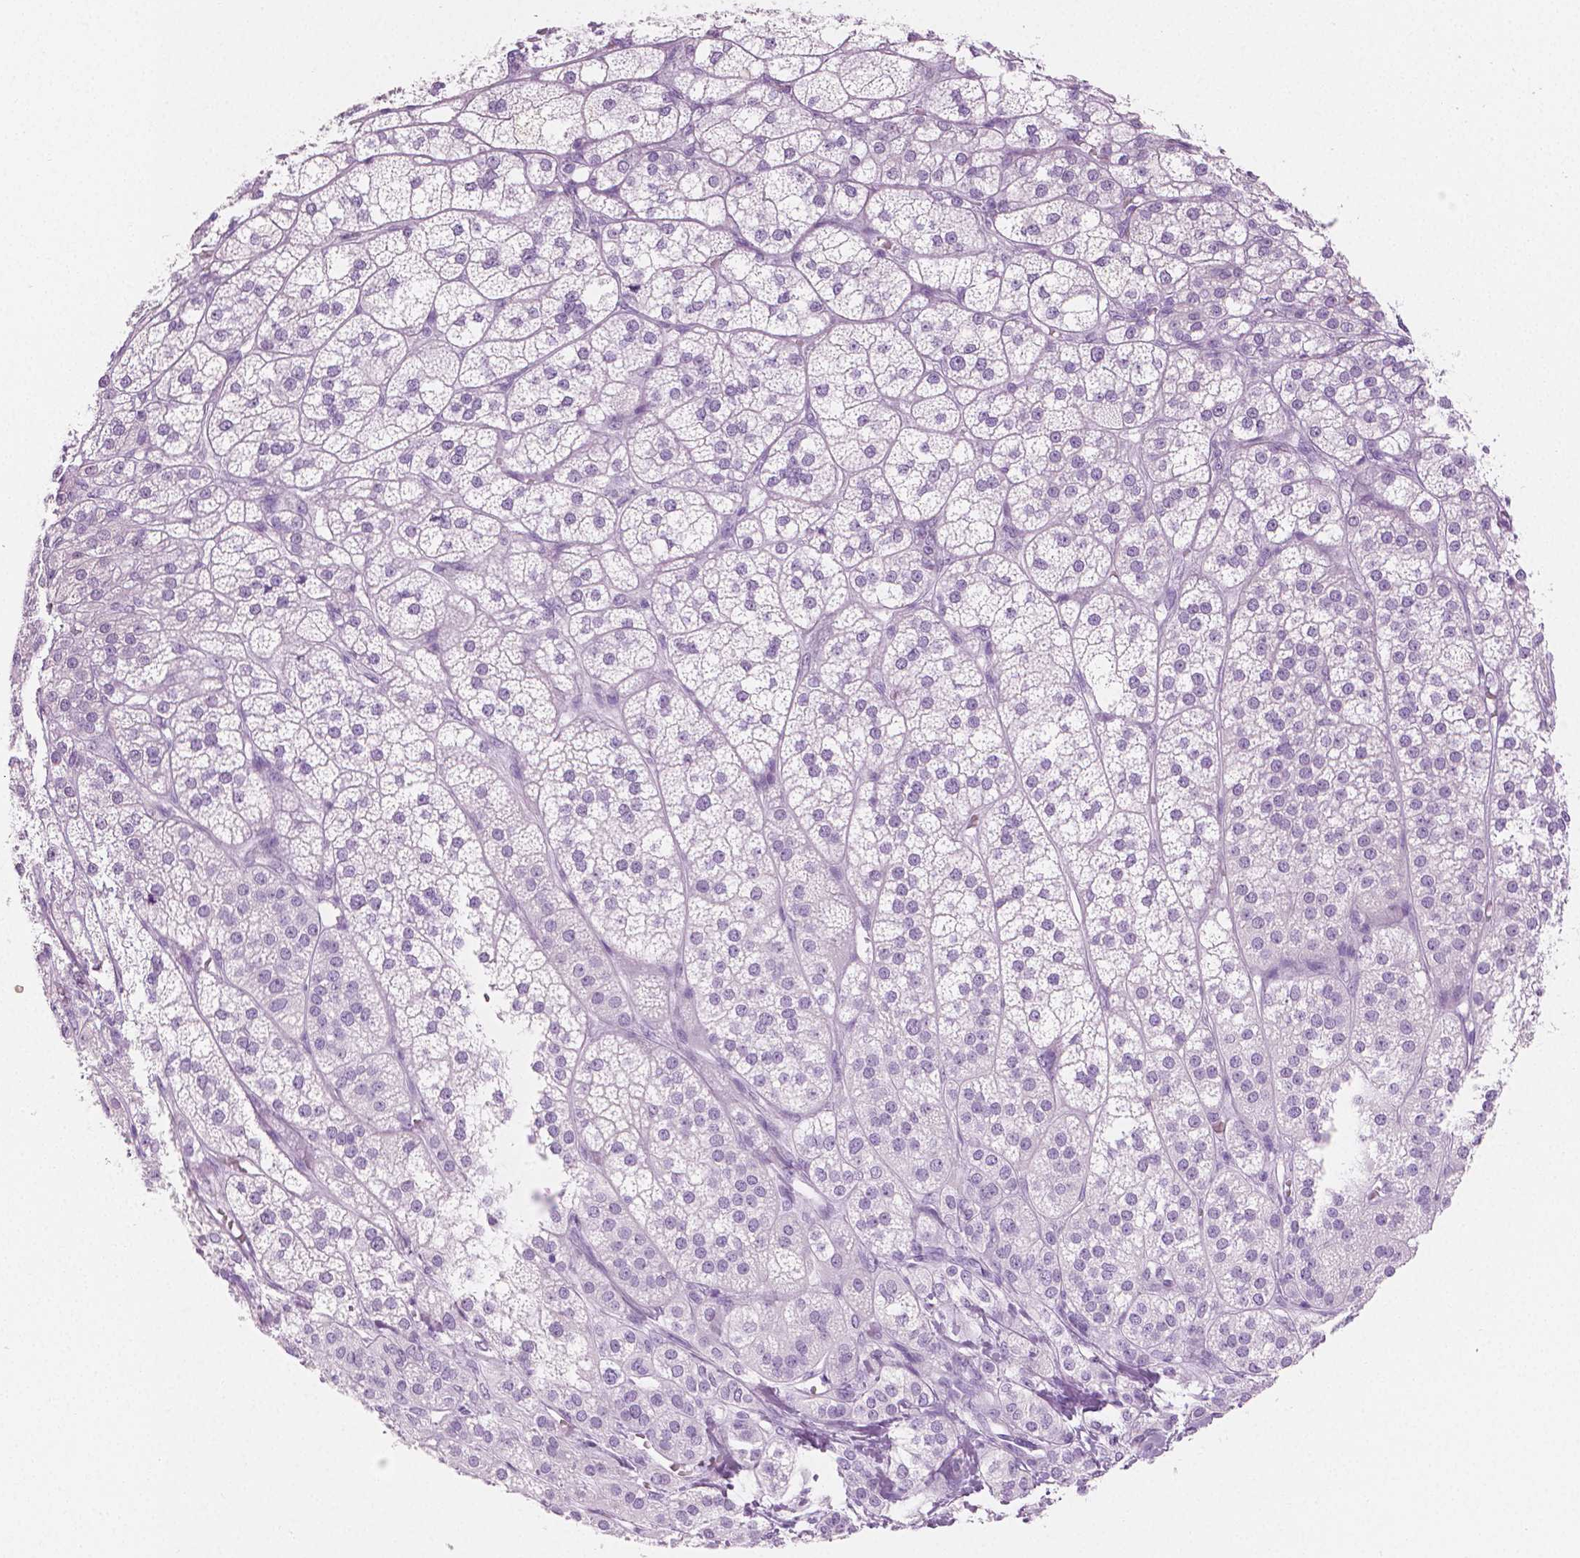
{"staining": {"intensity": "negative", "quantity": "none", "location": "none"}, "tissue": "adrenal gland", "cell_type": "Glandular cells", "image_type": "normal", "snomed": [{"axis": "morphology", "description": "Normal tissue, NOS"}, {"axis": "topography", "description": "Adrenal gland"}], "caption": "Immunohistochemistry of benign human adrenal gland reveals no staining in glandular cells.", "gene": "PLIN4", "patient": {"sex": "female", "age": 60}}